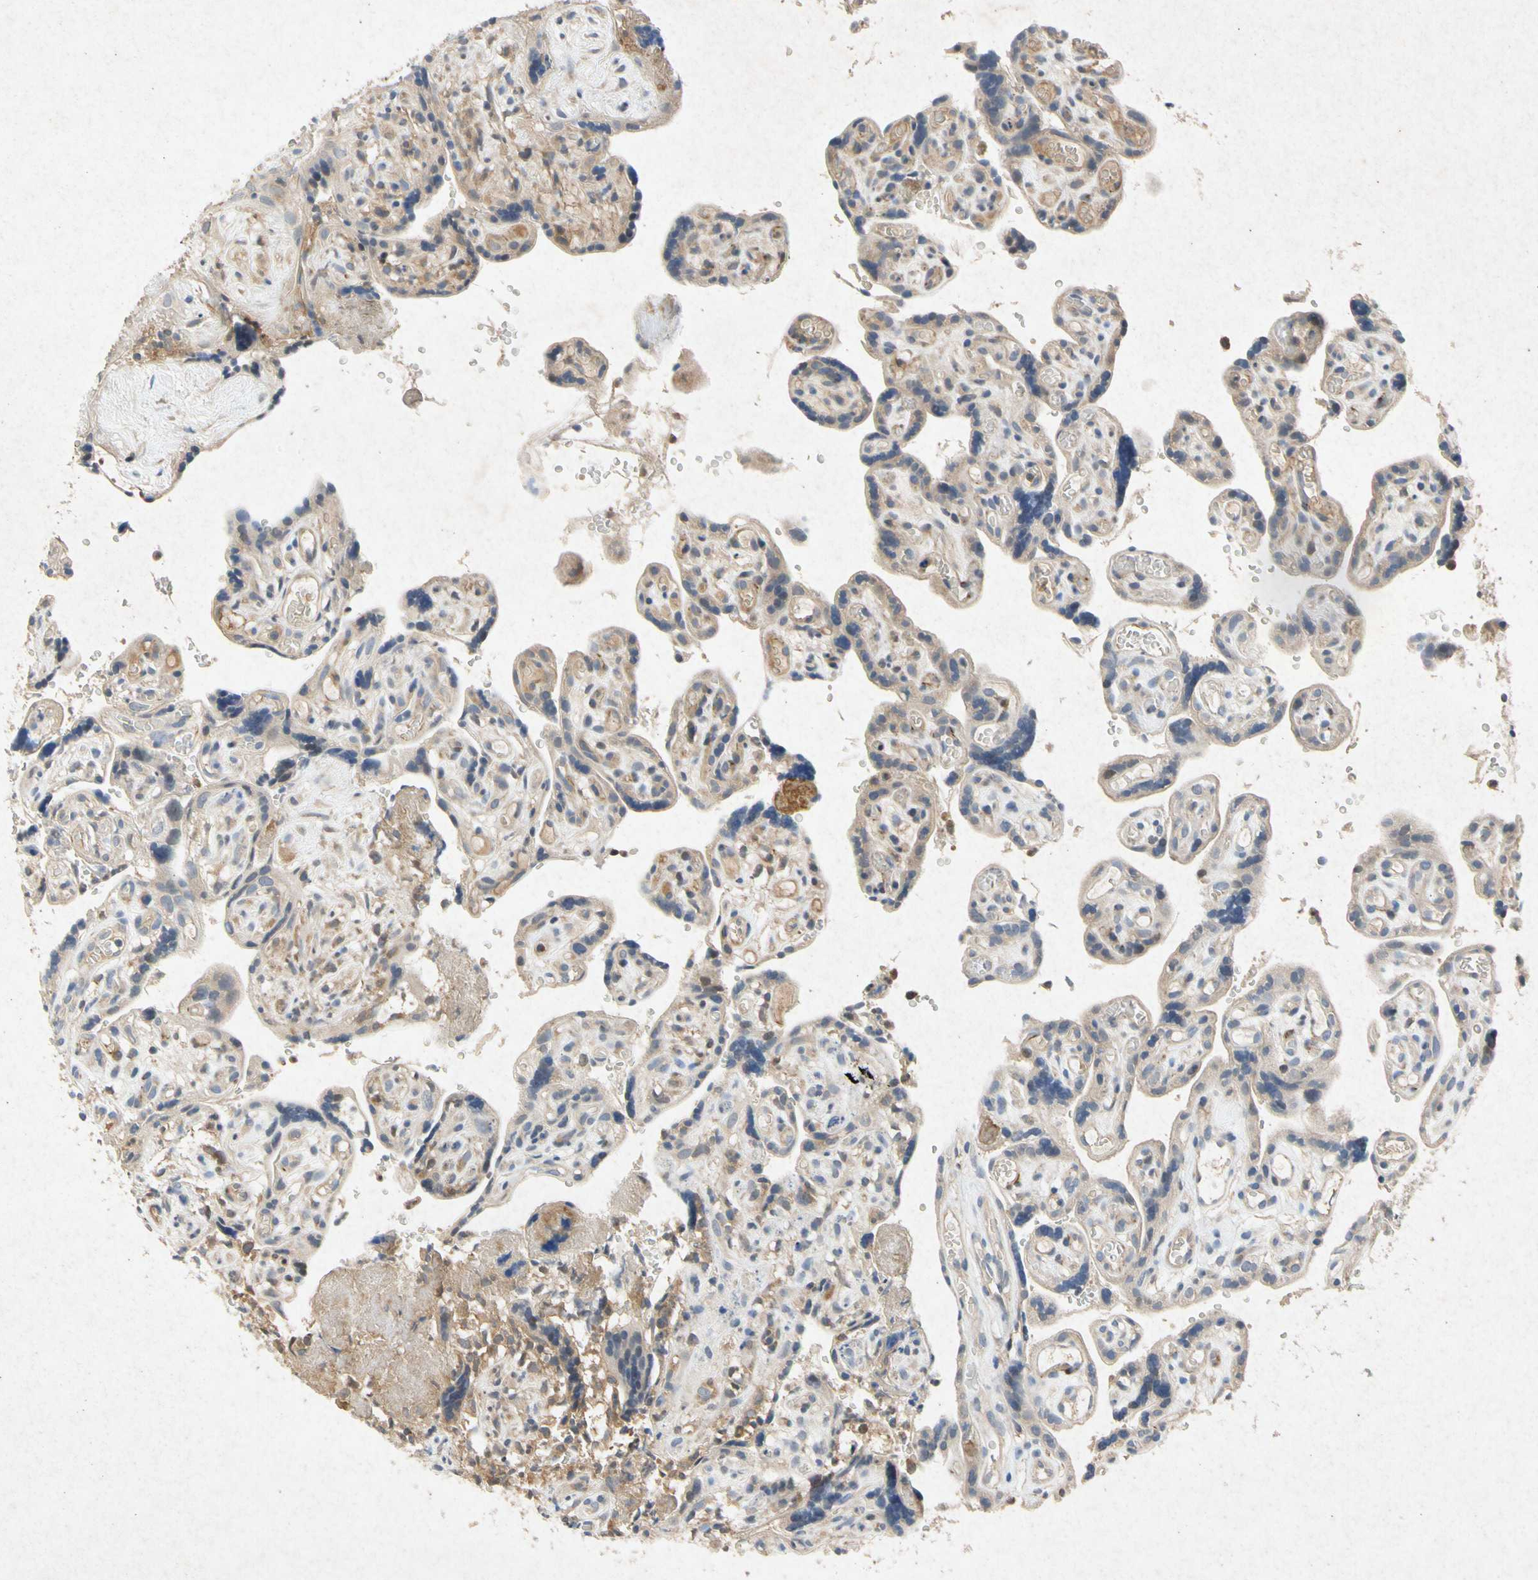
{"staining": {"intensity": "moderate", "quantity": "25%-75%", "location": "cytoplasmic/membranous"}, "tissue": "placenta", "cell_type": "Decidual cells", "image_type": "normal", "snomed": [{"axis": "morphology", "description": "Normal tissue, NOS"}, {"axis": "topography", "description": "Placenta"}], "caption": "This micrograph exhibits immunohistochemistry staining of unremarkable placenta, with medium moderate cytoplasmic/membranous staining in approximately 25%-75% of decidual cells.", "gene": "RPS6KA1", "patient": {"sex": "female", "age": 30}}